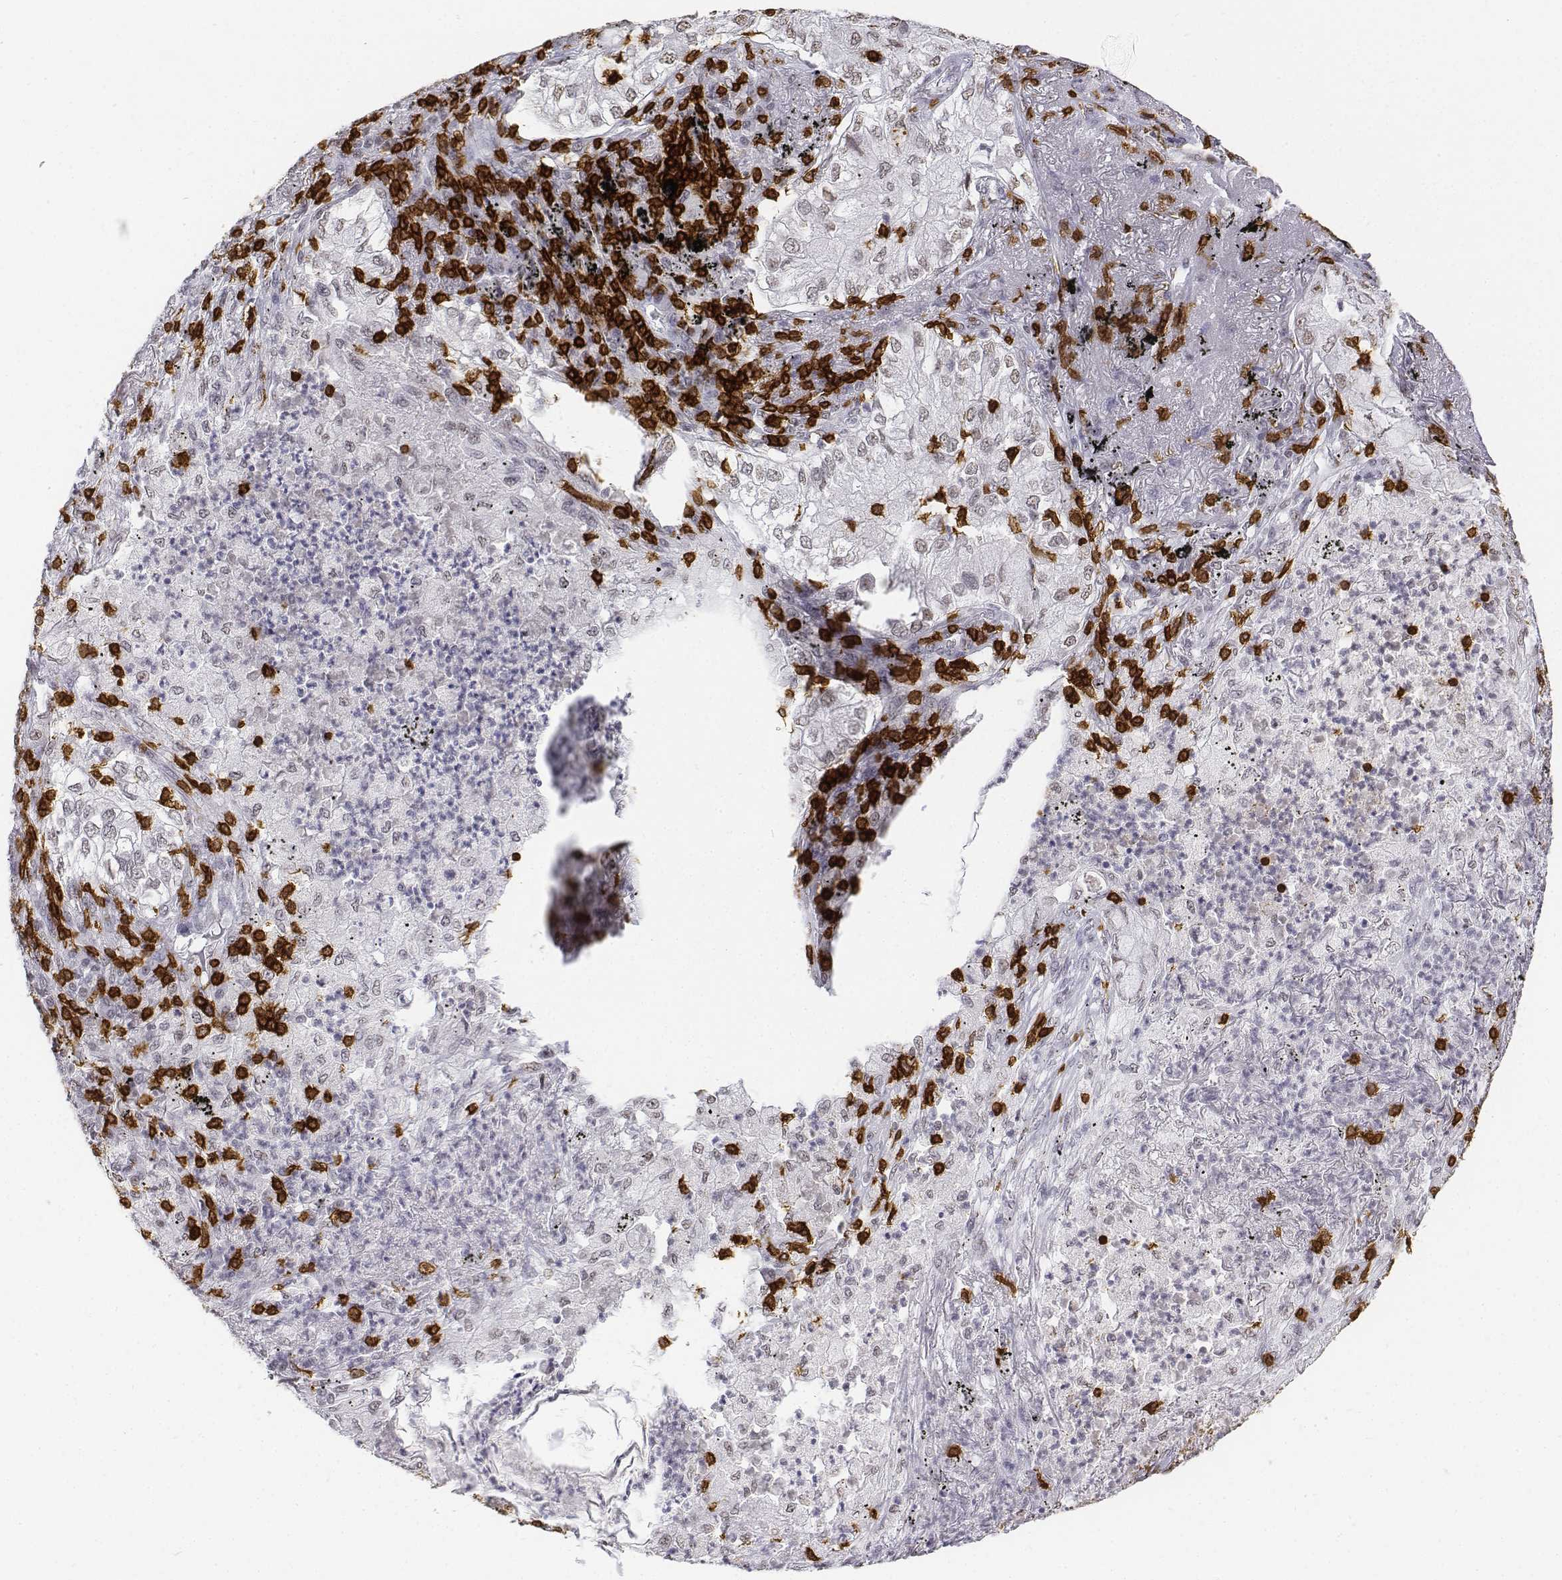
{"staining": {"intensity": "negative", "quantity": "none", "location": "none"}, "tissue": "lung cancer", "cell_type": "Tumor cells", "image_type": "cancer", "snomed": [{"axis": "morphology", "description": "Adenocarcinoma, NOS"}, {"axis": "topography", "description": "Lung"}], "caption": "DAB immunohistochemical staining of lung cancer shows no significant expression in tumor cells. (DAB (3,3'-diaminobenzidine) immunohistochemistry with hematoxylin counter stain).", "gene": "CD3E", "patient": {"sex": "female", "age": 73}}